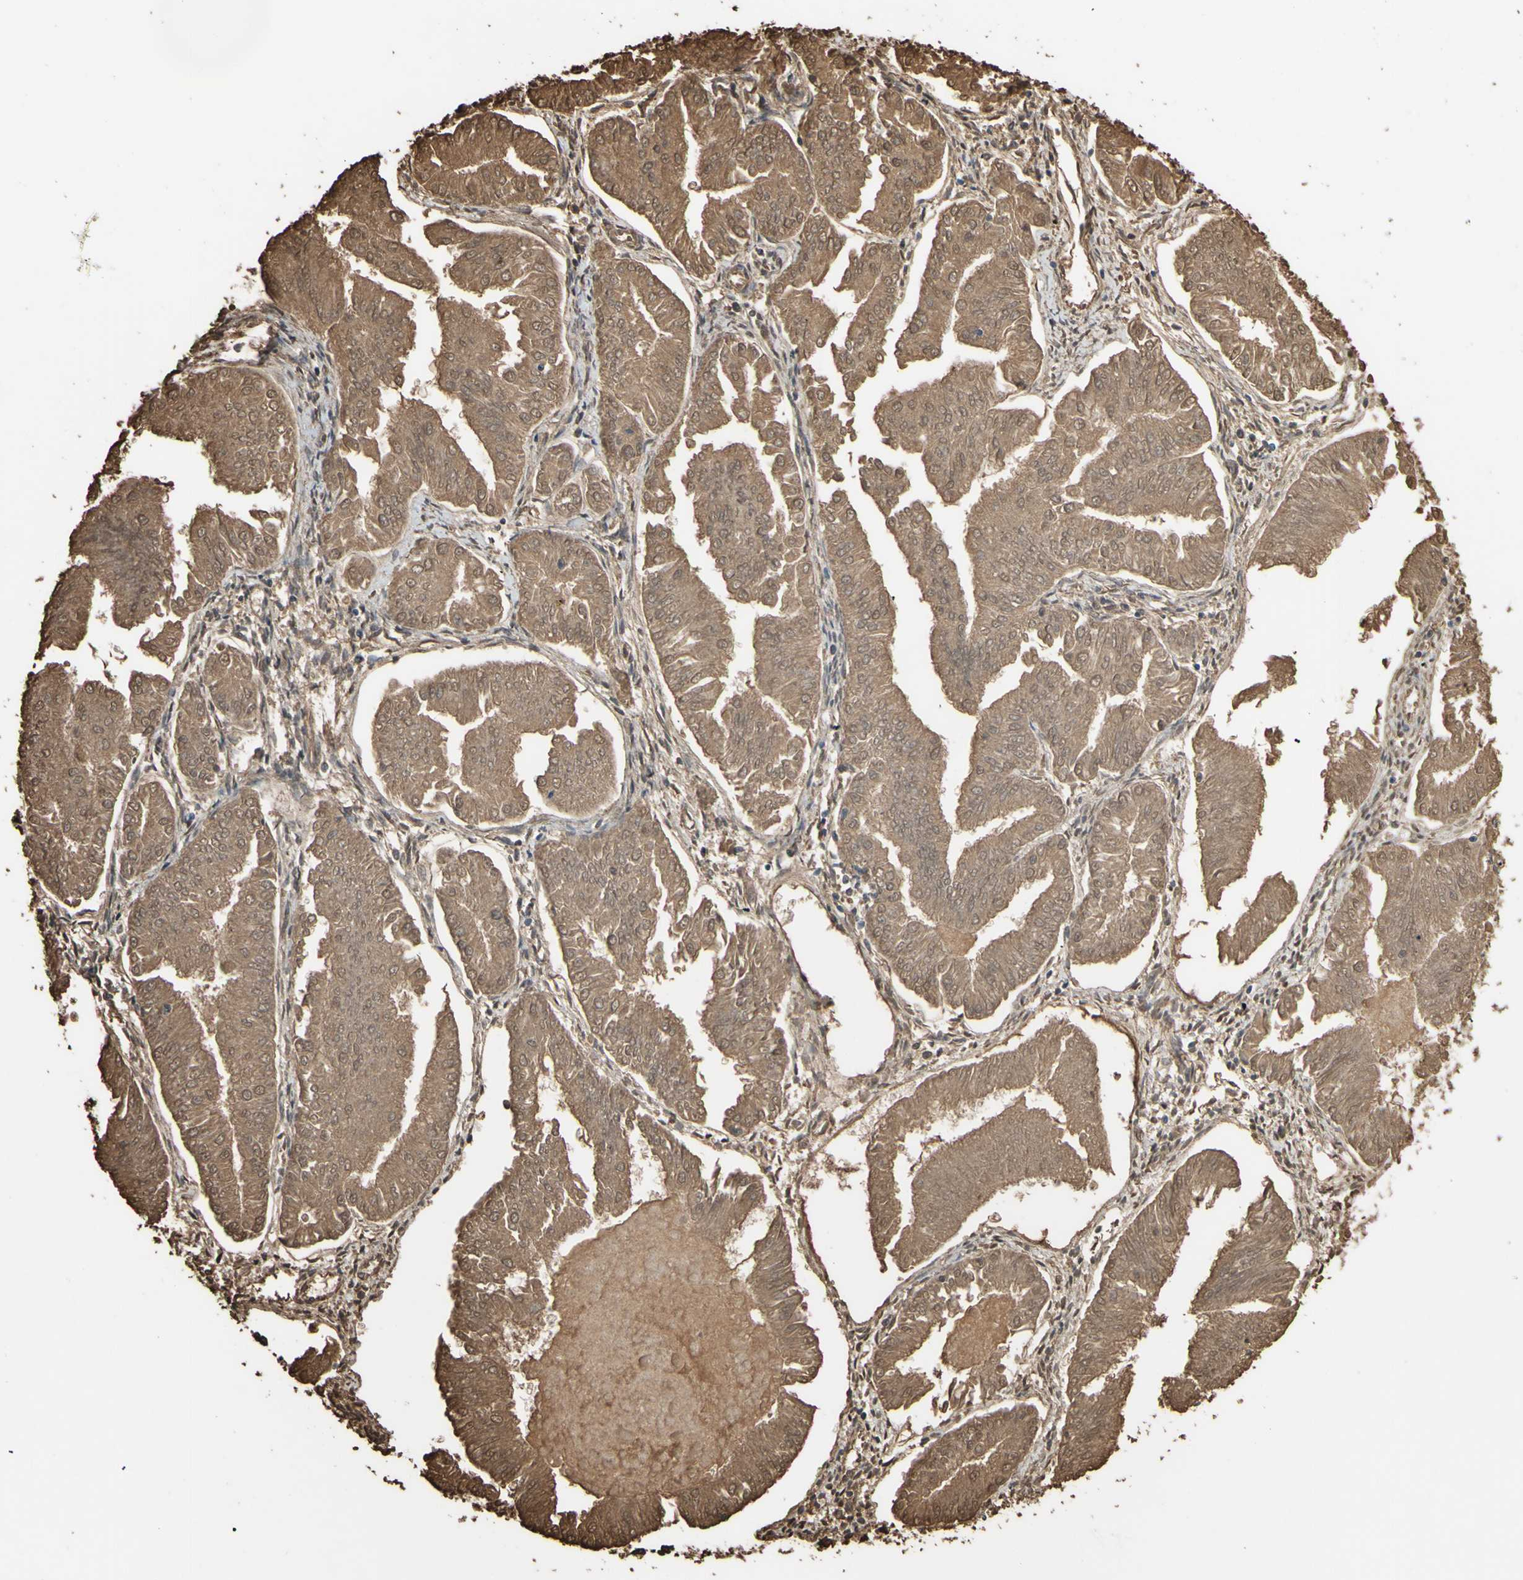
{"staining": {"intensity": "moderate", "quantity": ">75%", "location": "cytoplasmic/membranous"}, "tissue": "endometrial cancer", "cell_type": "Tumor cells", "image_type": "cancer", "snomed": [{"axis": "morphology", "description": "Adenocarcinoma, NOS"}, {"axis": "topography", "description": "Endometrium"}], "caption": "Protein expression analysis of human endometrial cancer reveals moderate cytoplasmic/membranous positivity in approximately >75% of tumor cells. Nuclei are stained in blue.", "gene": "PTGDS", "patient": {"sex": "female", "age": 53}}